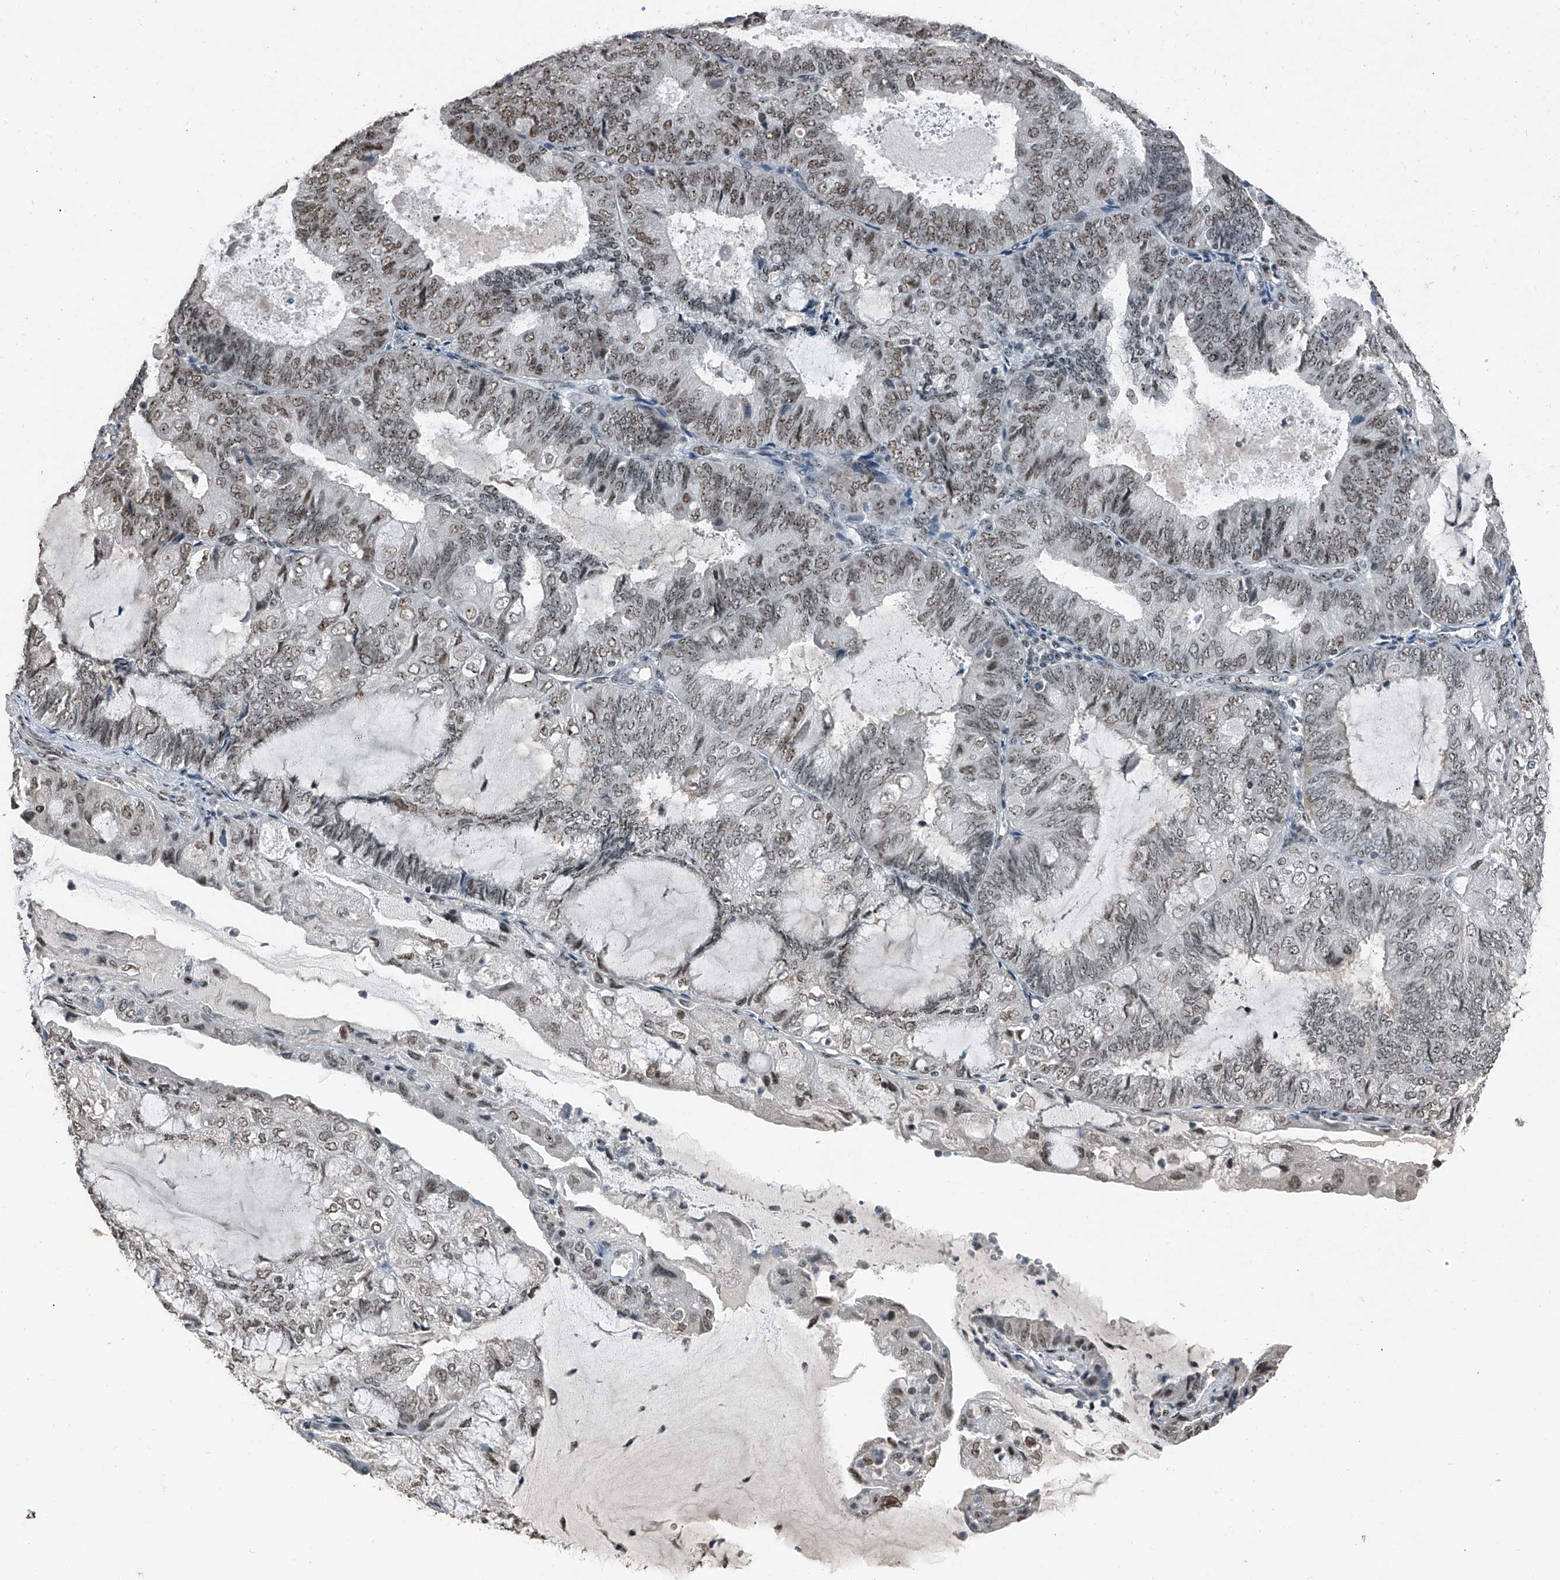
{"staining": {"intensity": "weak", "quantity": ">75%", "location": "nuclear"}, "tissue": "endometrial cancer", "cell_type": "Tumor cells", "image_type": "cancer", "snomed": [{"axis": "morphology", "description": "Adenocarcinoma, NOS"}, {"axis": "topography", "description": "Endometrium"}], "caption": "Approximately >75% of tumor cells in adenocarcinoma (endometrial) reveal weak nuclear protein positivity as visualized by brown immunohistochemical staining.", "gene": "TCOF1", "patient": {"sex": "female", "age": 81}}